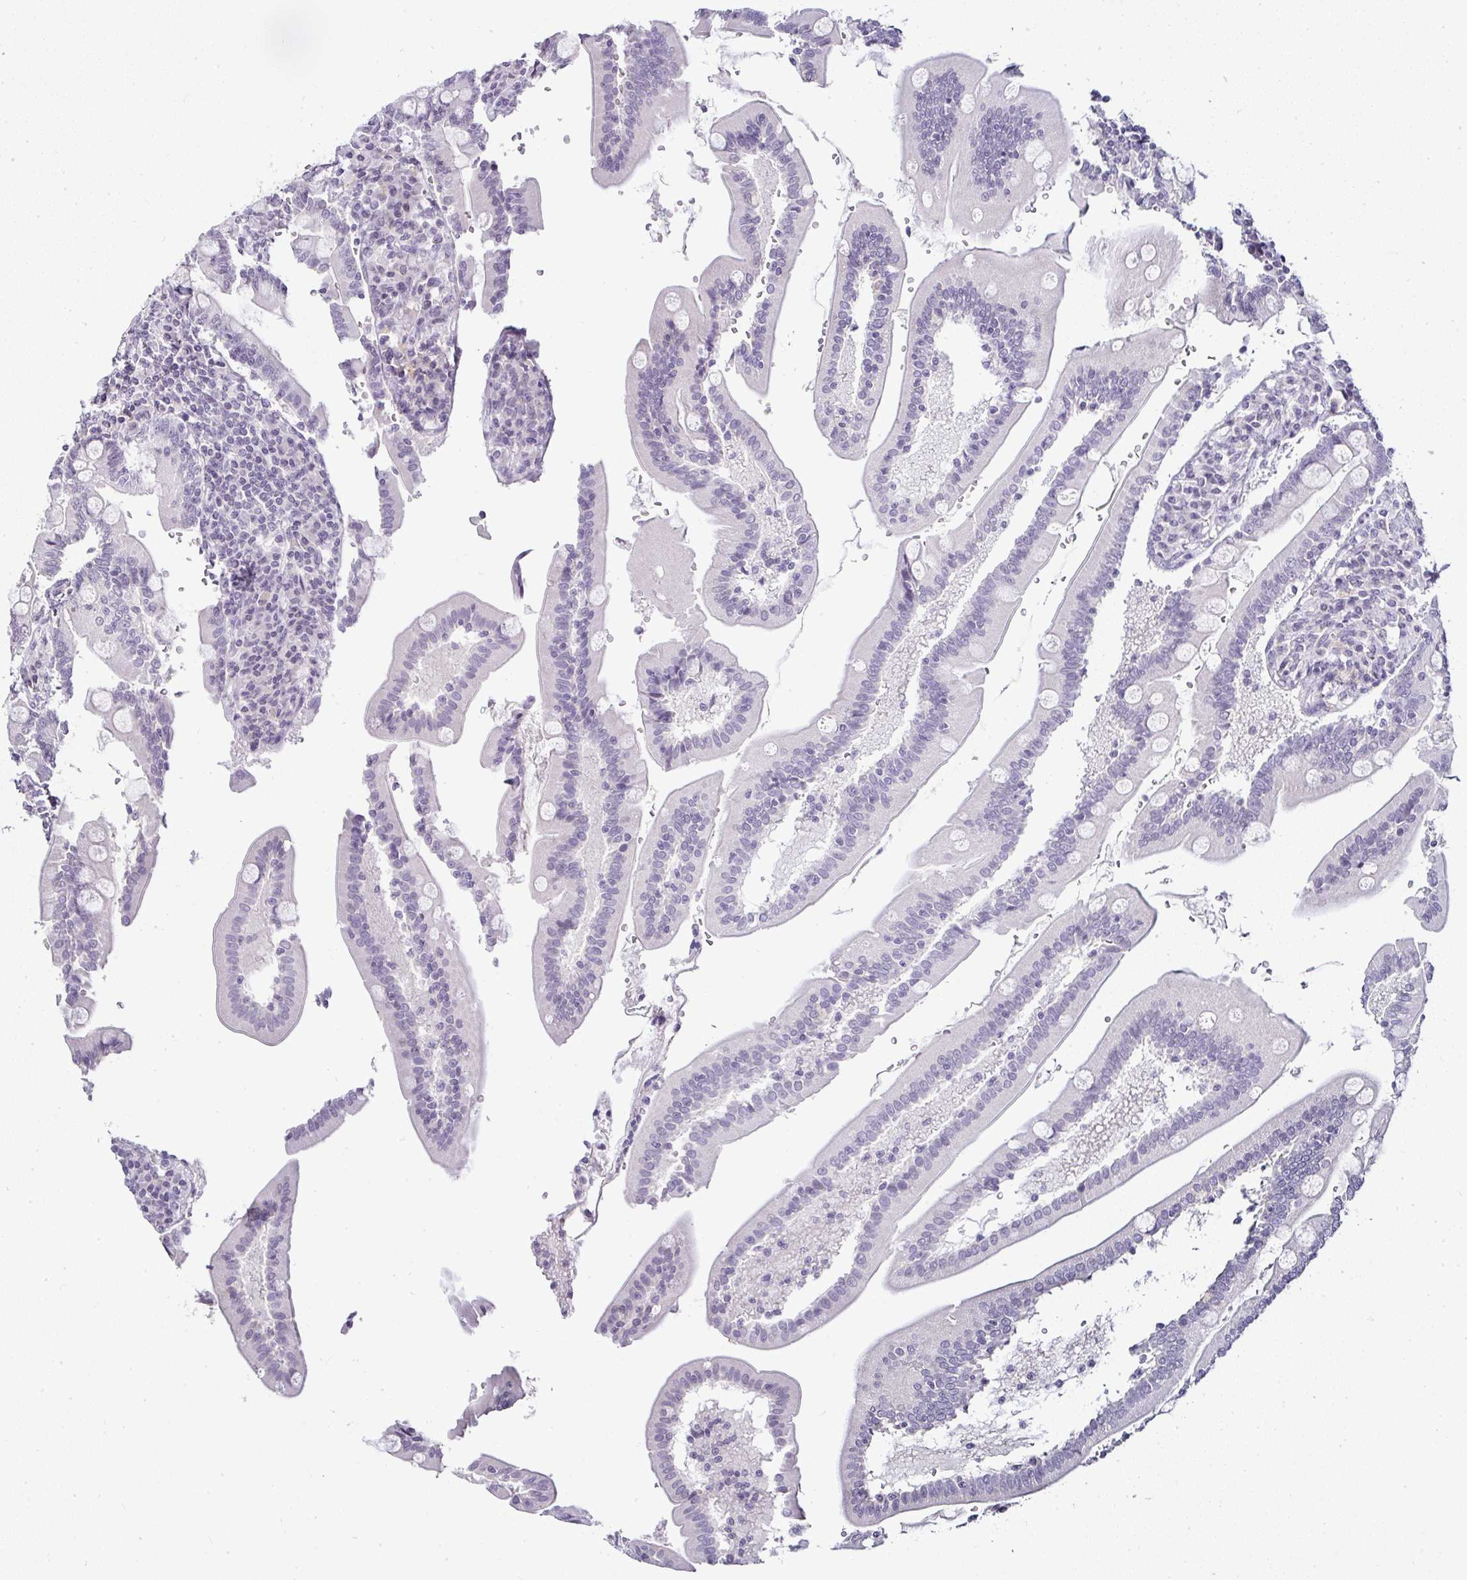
{"staining": {"intensity": "negative", "quantity": "none", "location": "none"}, "tissue": "duodenum", "cell_type": "Glandular cells", "image_type": "normal", "snomed": [{"axis": "morphology", "description": "Normal tissue, NOS"}, {"axis": "topography", "description": "Duodenum"}], "caption": "Image shows no protein expression in glandular cells of normal duodenum. Brightfield microscopy of IHC stained with DAB (3,3'-diaminobenzidine) (brown) and hematoxylin (blue), captured at high magnification.", "gene": "SERPINB3", "patient": {"sex": "female", "age": 67}}